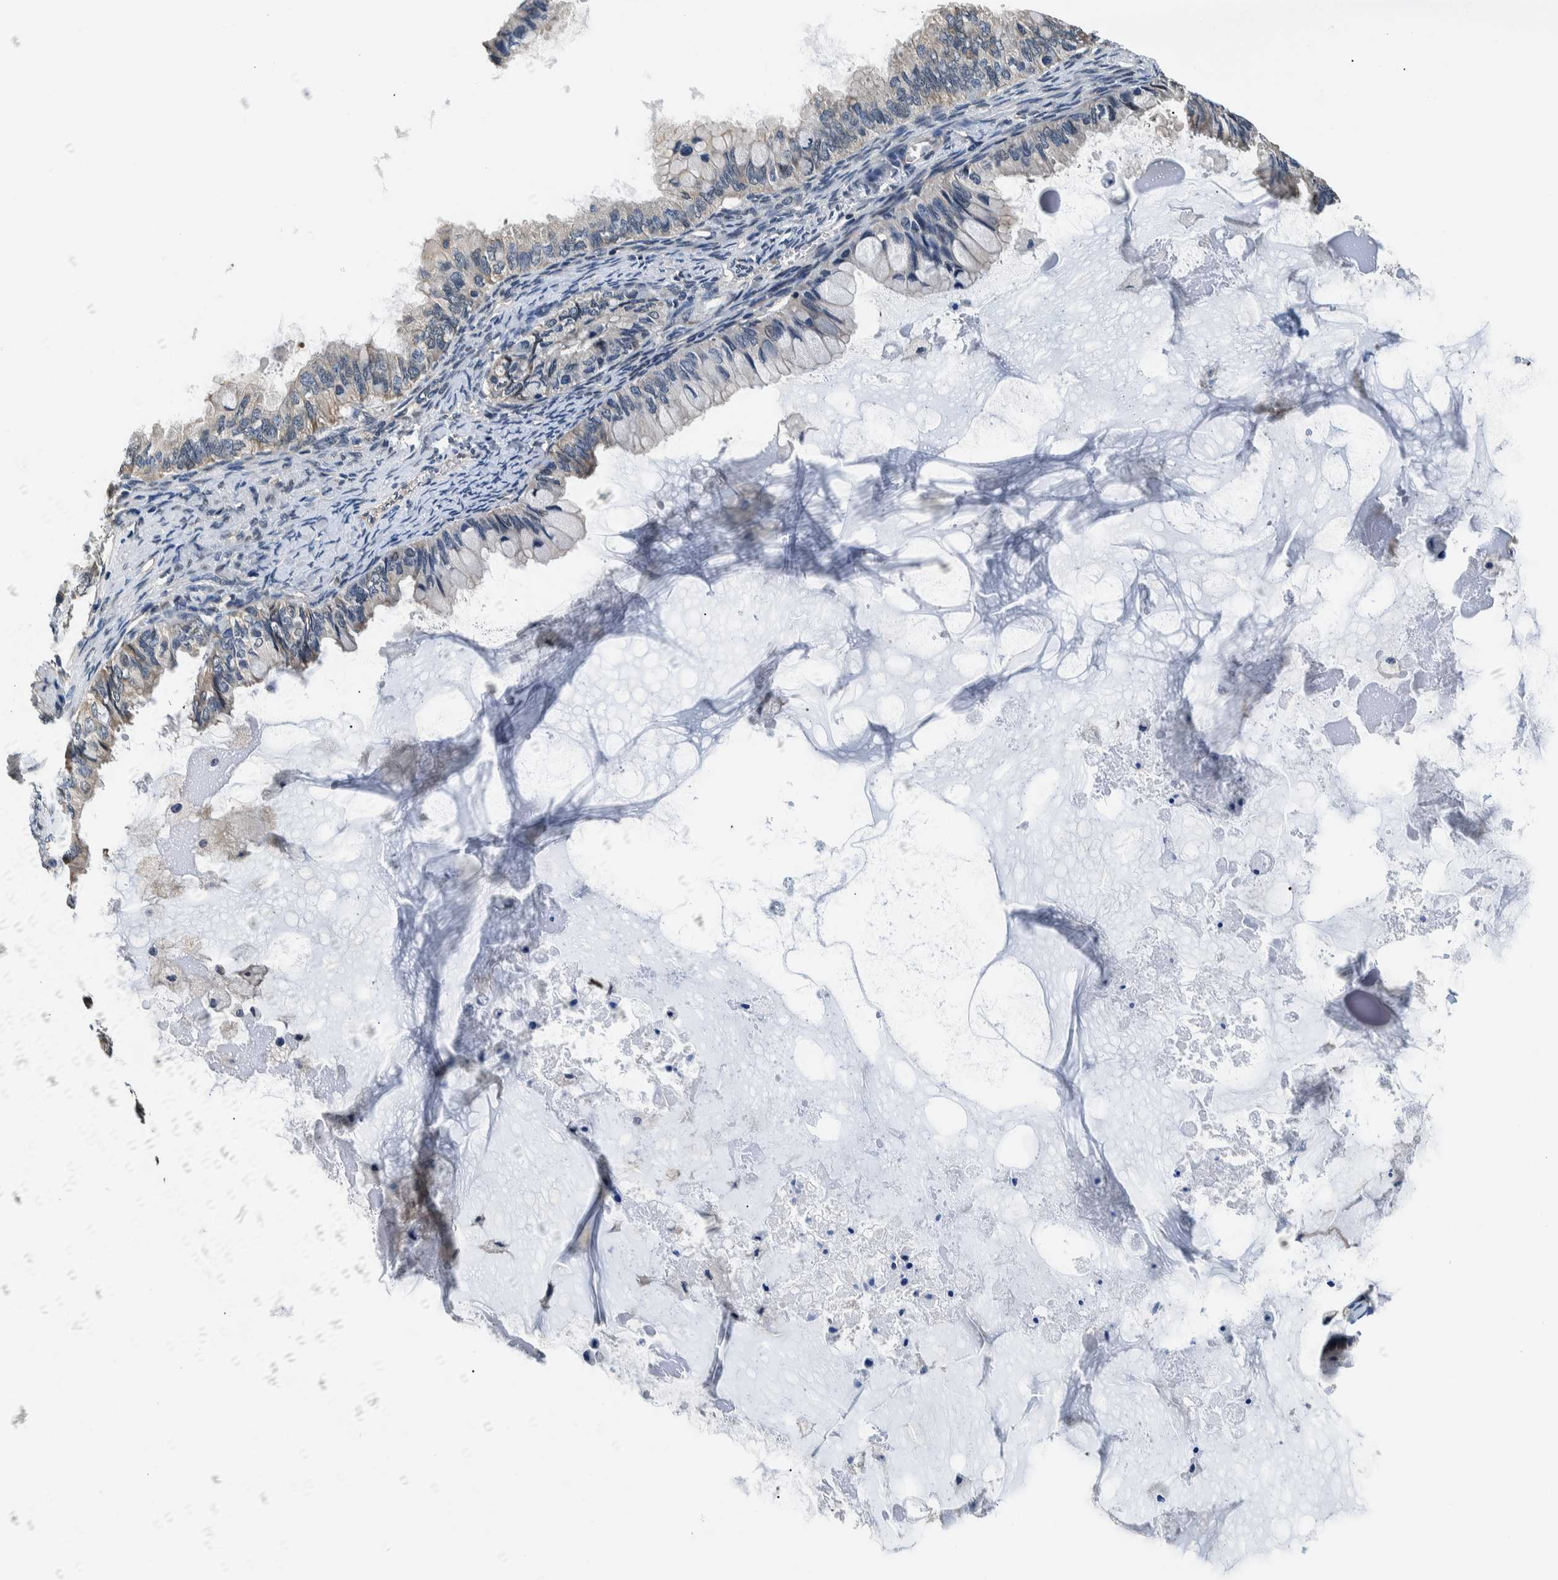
{"staining": {"intensity": "weak", "quantity": "<25%", "location": "cytoplasmic/membranous"}, "tissue": "ovarian cancer", "cell_type": "Tumor cells", "image_type": "cancer", "snomed": [{"axis": "morphology", "description": "Cystadenocarcinoma, mucinous, NOS"}, {"axis": "topography", "description": "Ovary"}], "caption": "An immunohistochemistry histopathology image of ovarian mucinous cystadenocarcinoma is shown. There is no staining in tumor cells of ovarian mucinous cystadenocarcinoma. (DAB immunohistochemistry with hematoxylin counter stain).", "gene": "NIBAN2", "patient": {"sex": "female", "age": 80}}